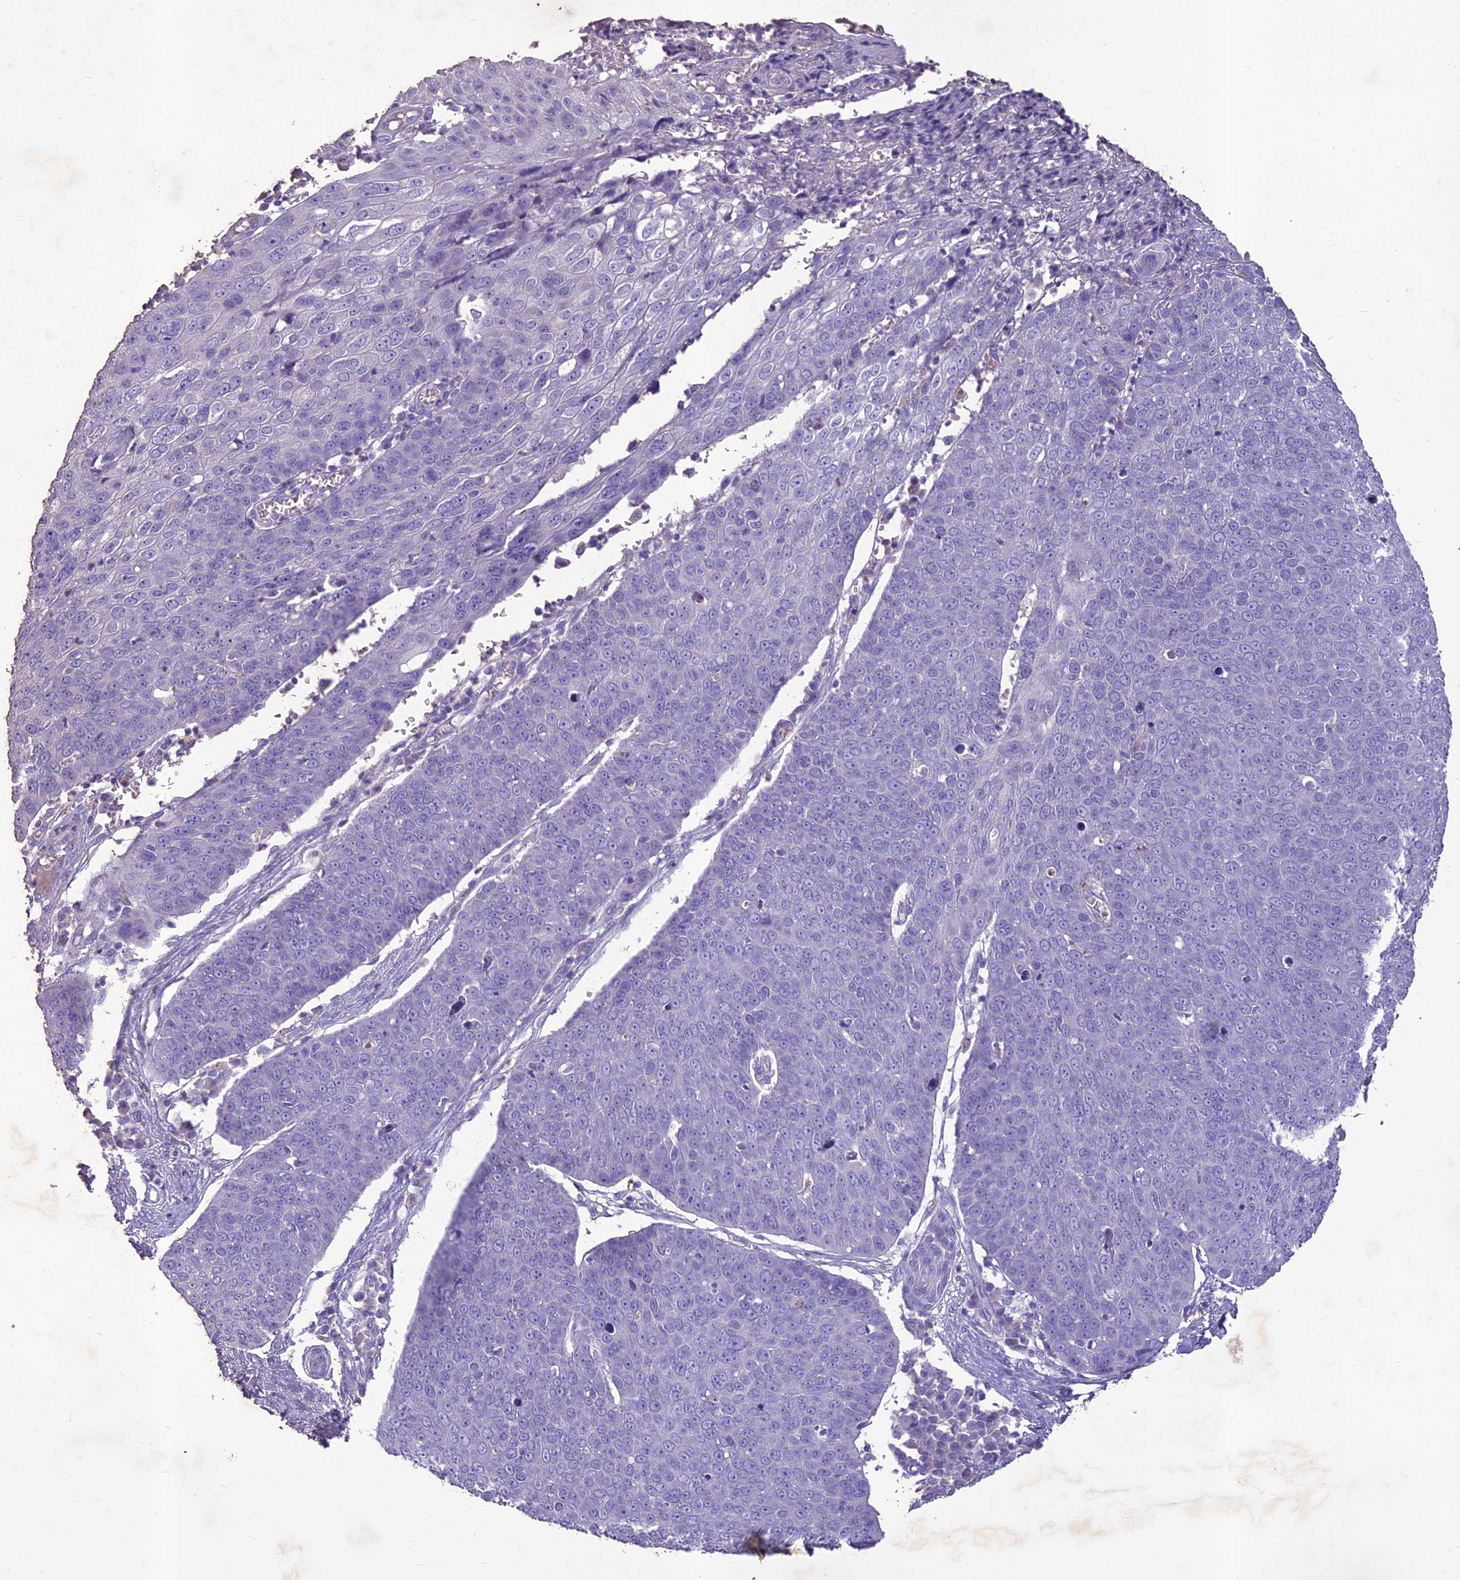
{"staining": {"intensity": "negative", "quantity": "none", "location": "none"}, "tissue": "skin cancer", "cell_type": "Tumor cells", "image_type": "cancer", "snomed": [{"axis": "morphology", "description": "Squamous cell carcinoma, NOS"}, {"axis": "topography", "description": "Skin"}], "caption": "DAB (3,3'-diaminobenzidine) immunohistochemical staining of human squamous cell carcinoma (skin) reveals no significant expression in tumor cells.", "gene": "IFT172", "patient": {"sex": "male", "age": 71}}